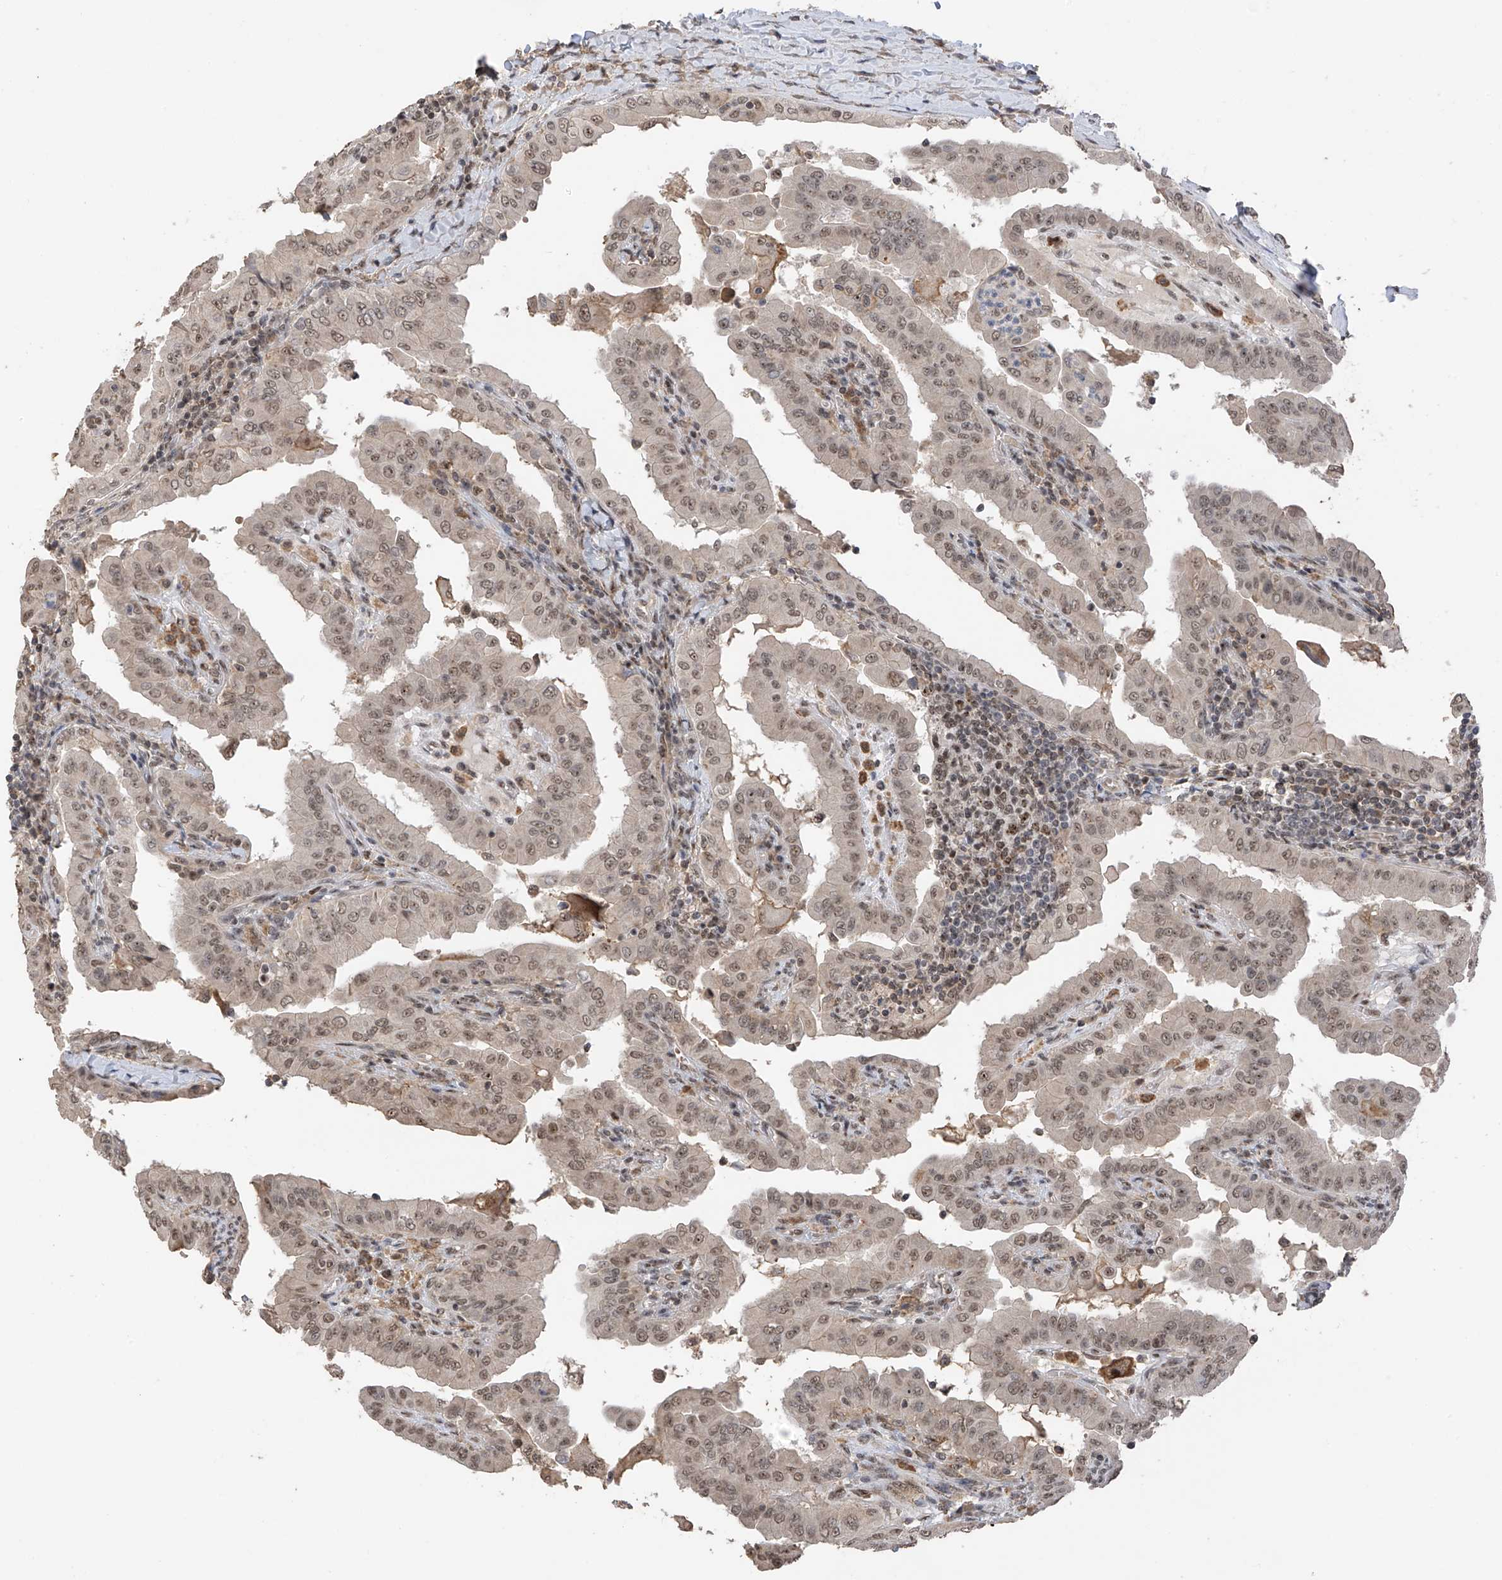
{"staining": {"intensity": "weak", "quantity": ">75%", "location": "cytoplasmic/membranous,nuclear"}, "tissue": "thyroid cancer", "cell_type": "Tumor cells", "image_type": "cancer", "snomed": [{"axis": "morphology", "description": "Papillary adenocarcinoma, NOS"}, {"axis": "topography", "description": "Thyroid gland"}], "caption": "Immunohistochemical staining of thyroid papillary adenocarcinoma exhibits weak cytoplasmic/membranous and nuclear protein expression in about >75% of tumor cells. The staining is performed using DAB (3,3'-diaminobenzidine) brown chromogen to label protein expression. The nuclei are counter-stained blue using hematoxylin.", "gene": "C1orf131", "patient": {"sex": "male", "age": 33}}